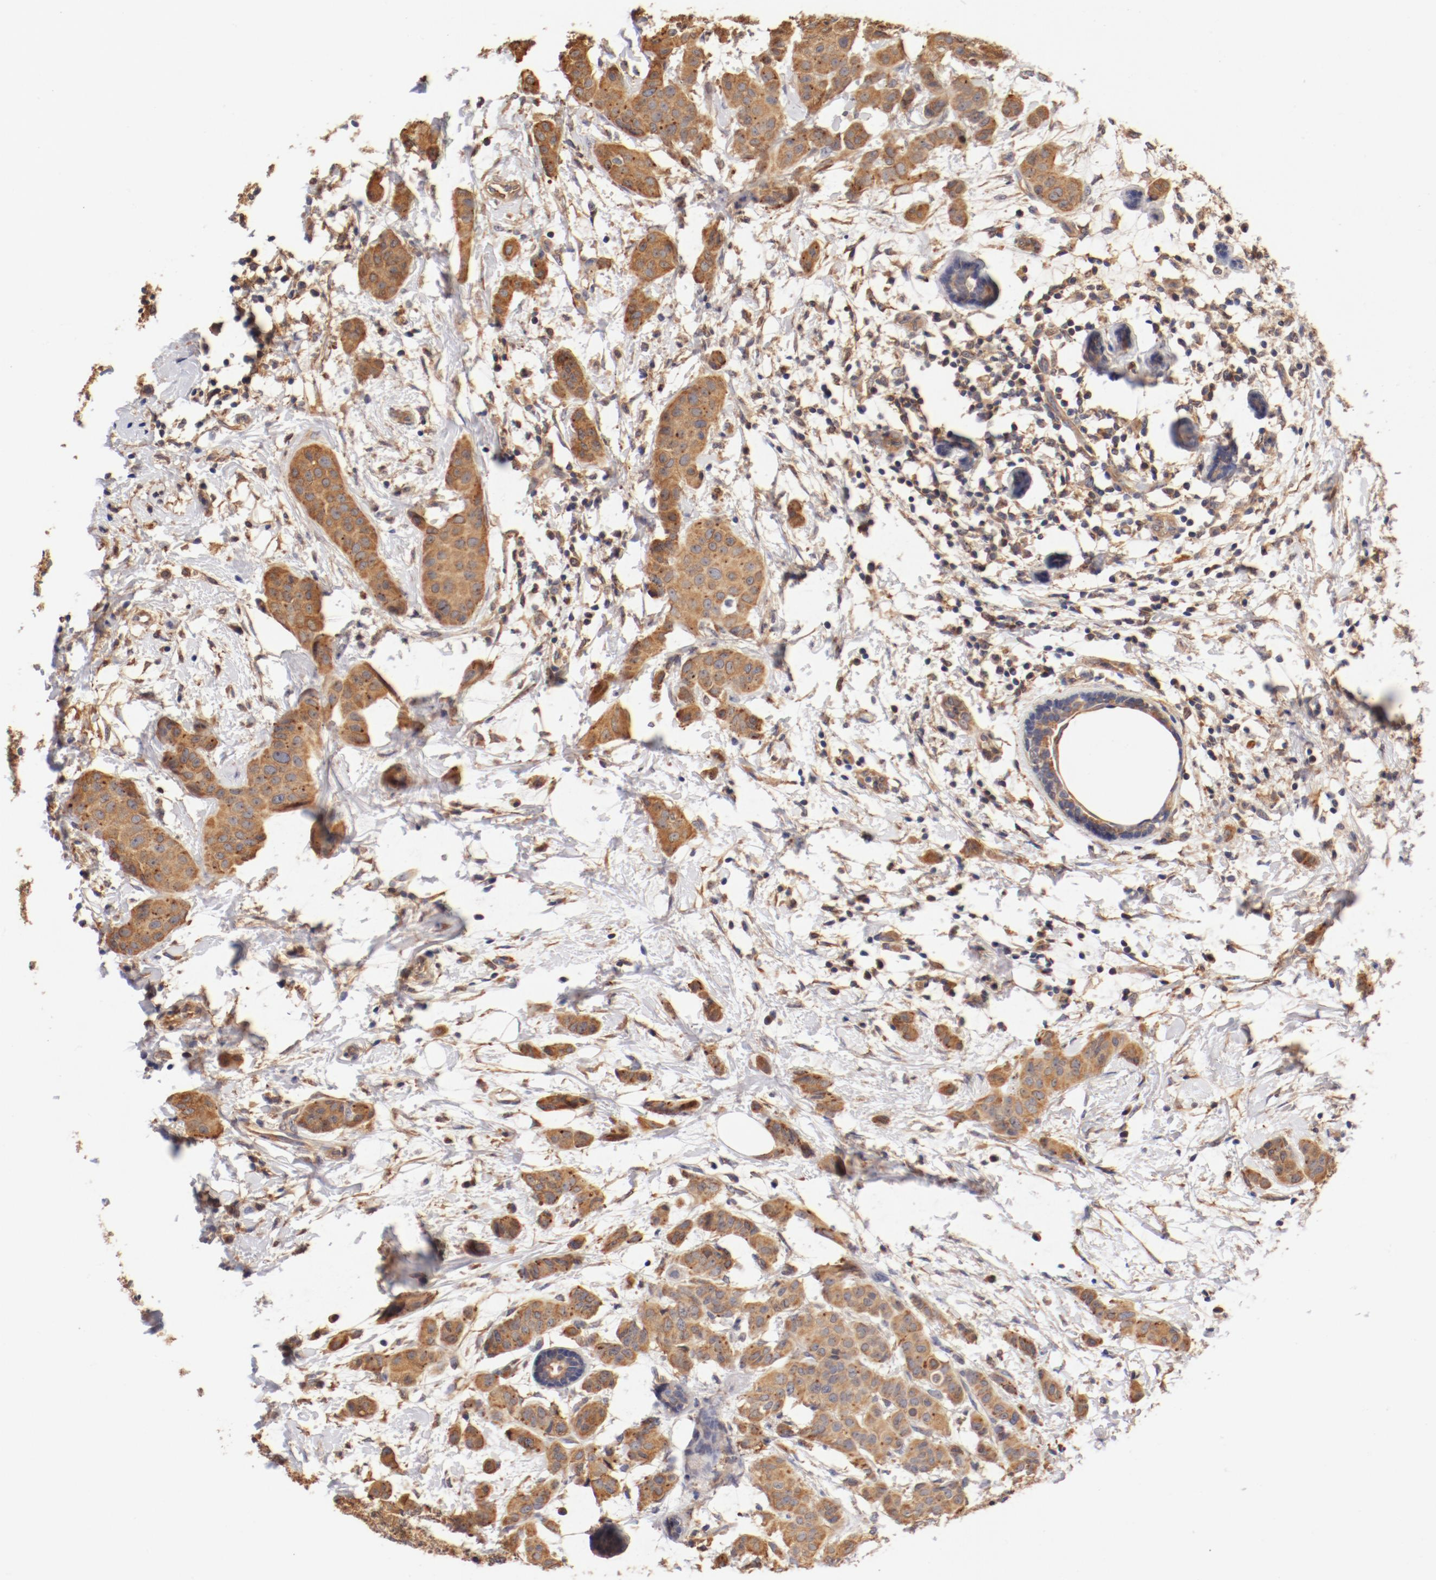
{"staining": {"intensity": "moderate", "quantity": ">75%", "location": "cytoplasmic/membranous"}, "tissue": "breast cancer", "cell_type": "Tumor cells", "image_type": "cancer", "snomed": [{"axis": "morphology", "description": "Duct carcinoma"}, {"axis": "topography", "description": "Breast"}], "caption": "Protein analysis of breast invasive ductal carcinoma tissue displays moderate cytoplasmic/membranous positivity in approximately >75% of tumor cells.", "gene": "FCMR", "patient": {"sex": "female", "age": 40}}